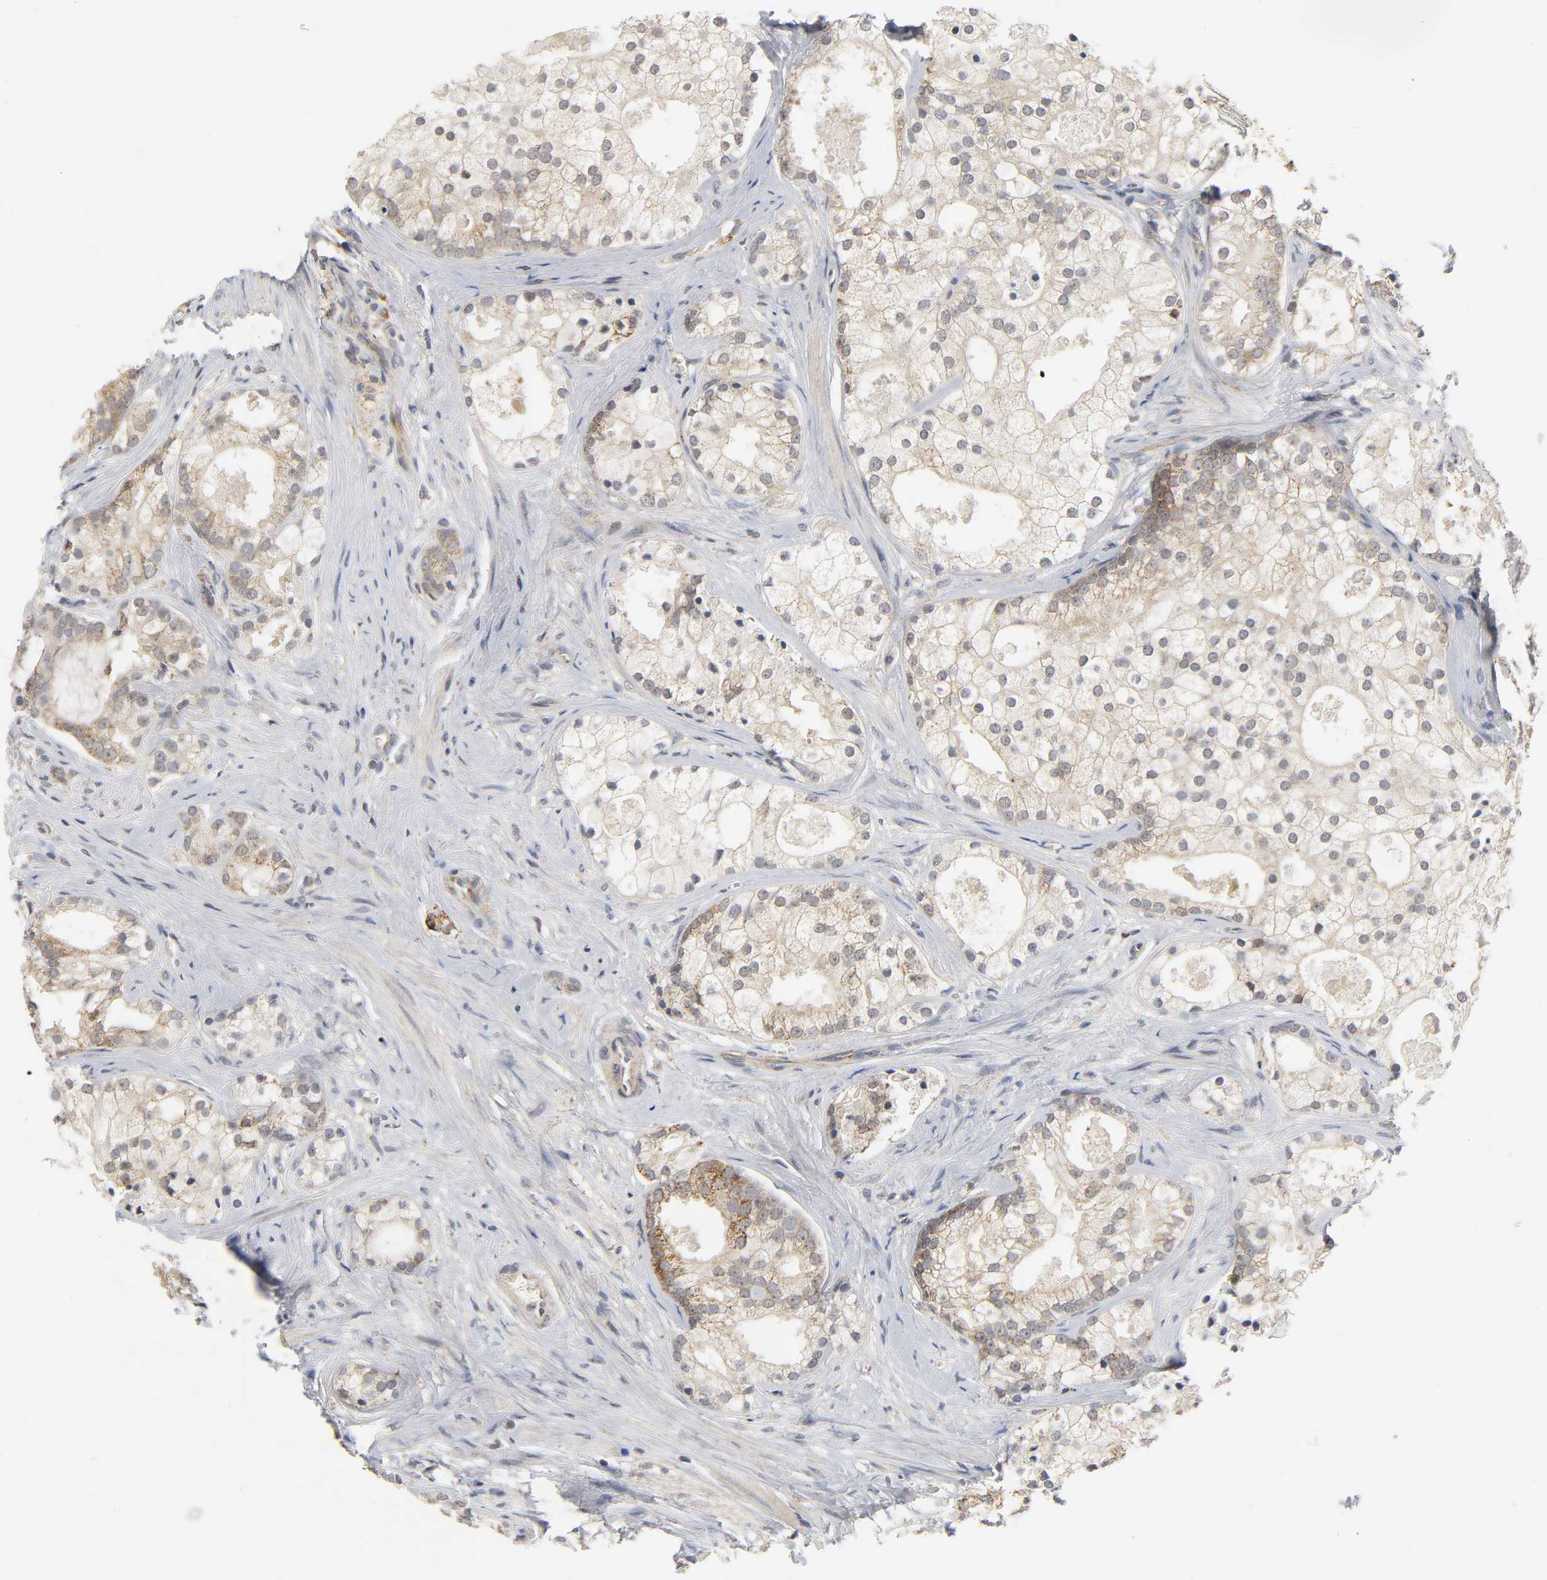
{"staining": {"intensity": "weak", "quantity": ">75%", "location": "cytoplasmic/membranous"}, "tissue": "prostate cancer", "cell_type": "Tumor cells", "image_type": "cancer", "snomed": [{"axis": "morphology", "description": "Adenocarcinoma, Low grade"}, {"axis": "topography", "description": "Prostate"}], "caption": "This image reveals prostate cancer stained with IHC to label a protein in brown. The cytoplasmic/membranous of tumor cells show weak positivity for the protein. Nuclei are counter-stained blue.", "gene": "NRP1", "patient": {"sex": "male", "age": 58}}